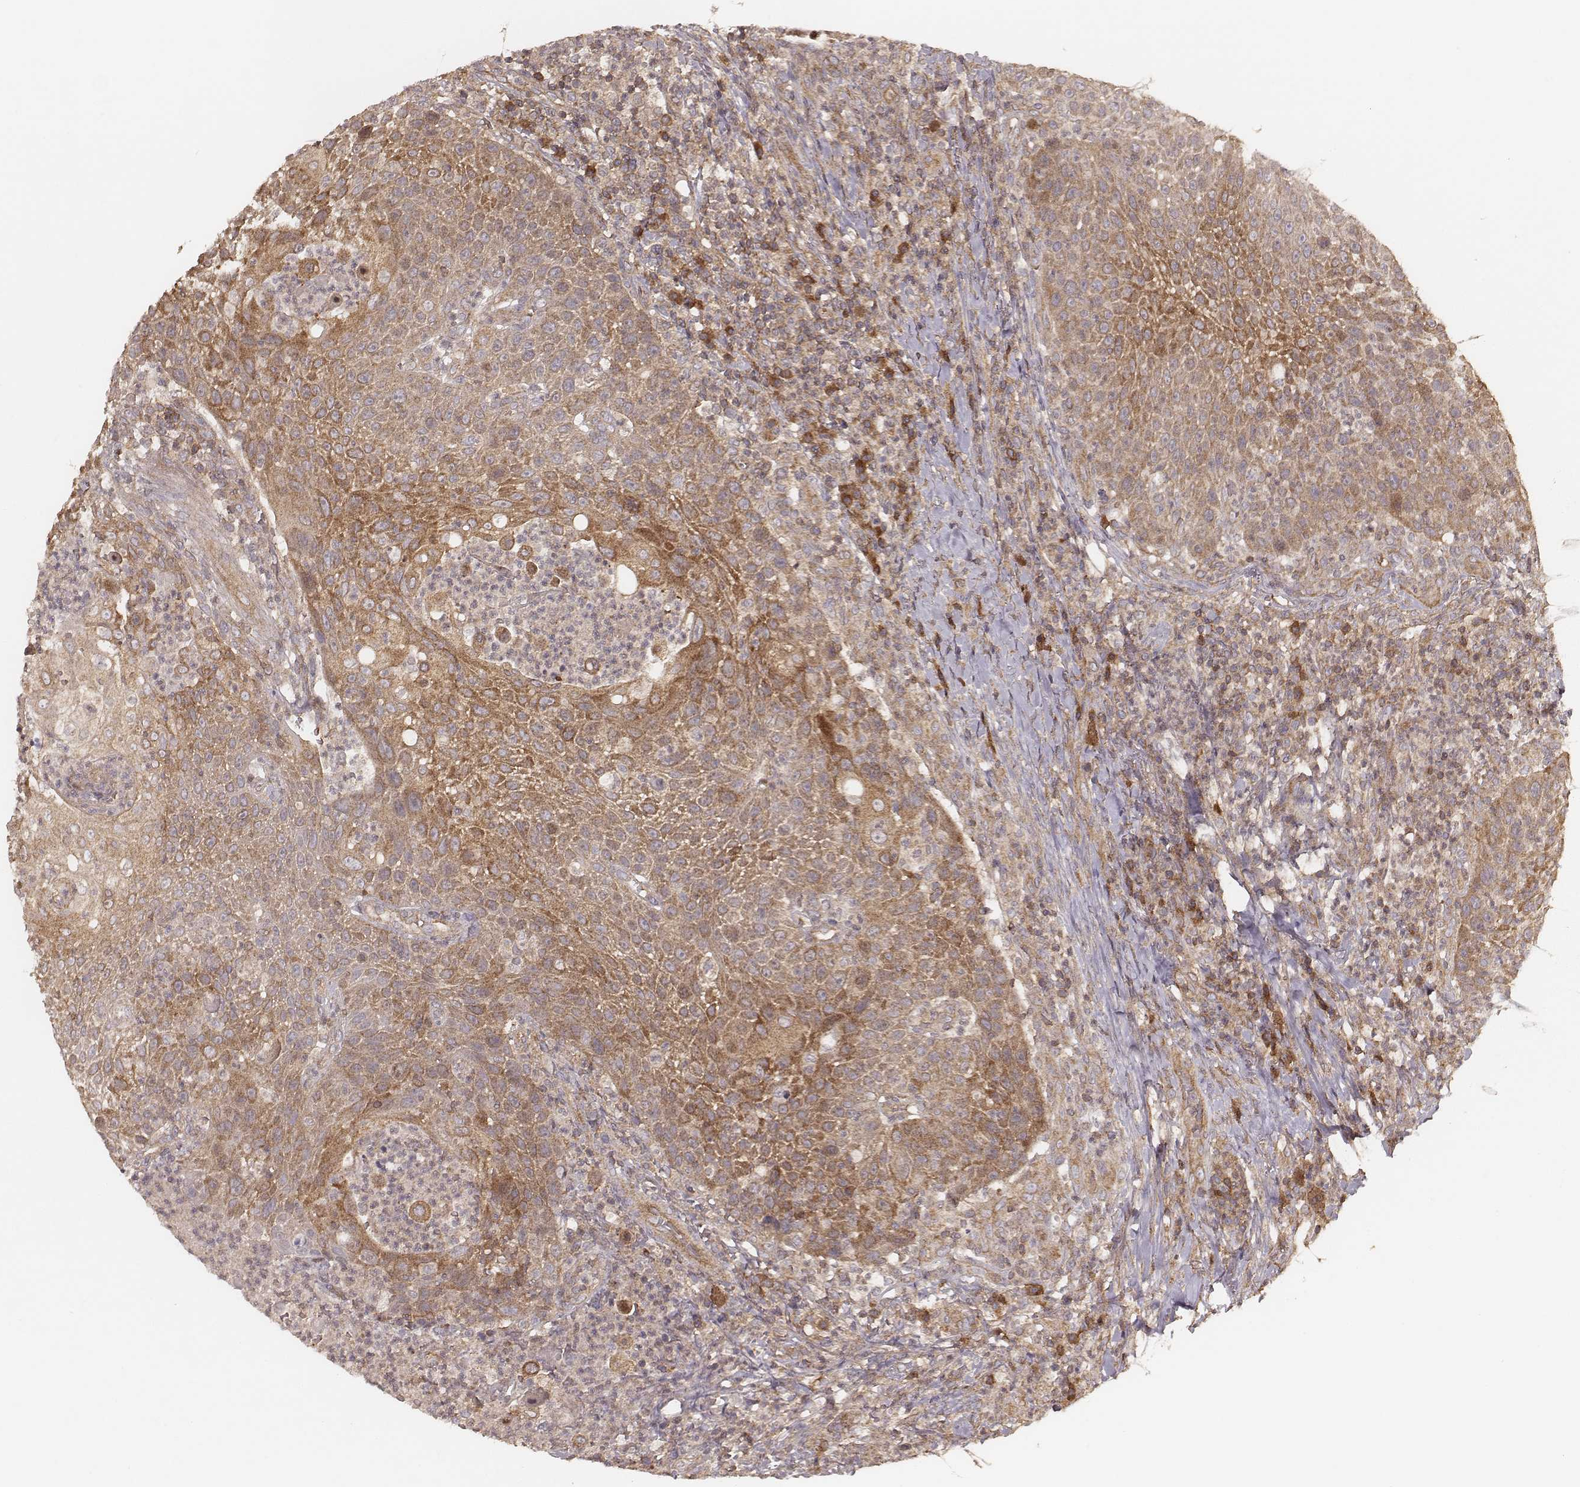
{"staining": {"intensity": "moderate", "quantity": ">75%", "location": "cytoplasmic/membranous"}, "tissue": "head and neck cancer", "cell_type": "Tumor cells", "image_type": "cancer", "snomed": [{"axis": "morphology", "description": "Squamous cell carcinoma, NOS"}, {"axis": "topography", "description": "Head-Neck"}], "caption": "There is medium levels of moderate cytoplasmic/membranous expression in tumor cells of head and neck cancer, as demonstrated by immunohistochemical staining (brown color).", "gene": "CARS1", "patient": {"sex": "male", "age": 69}}